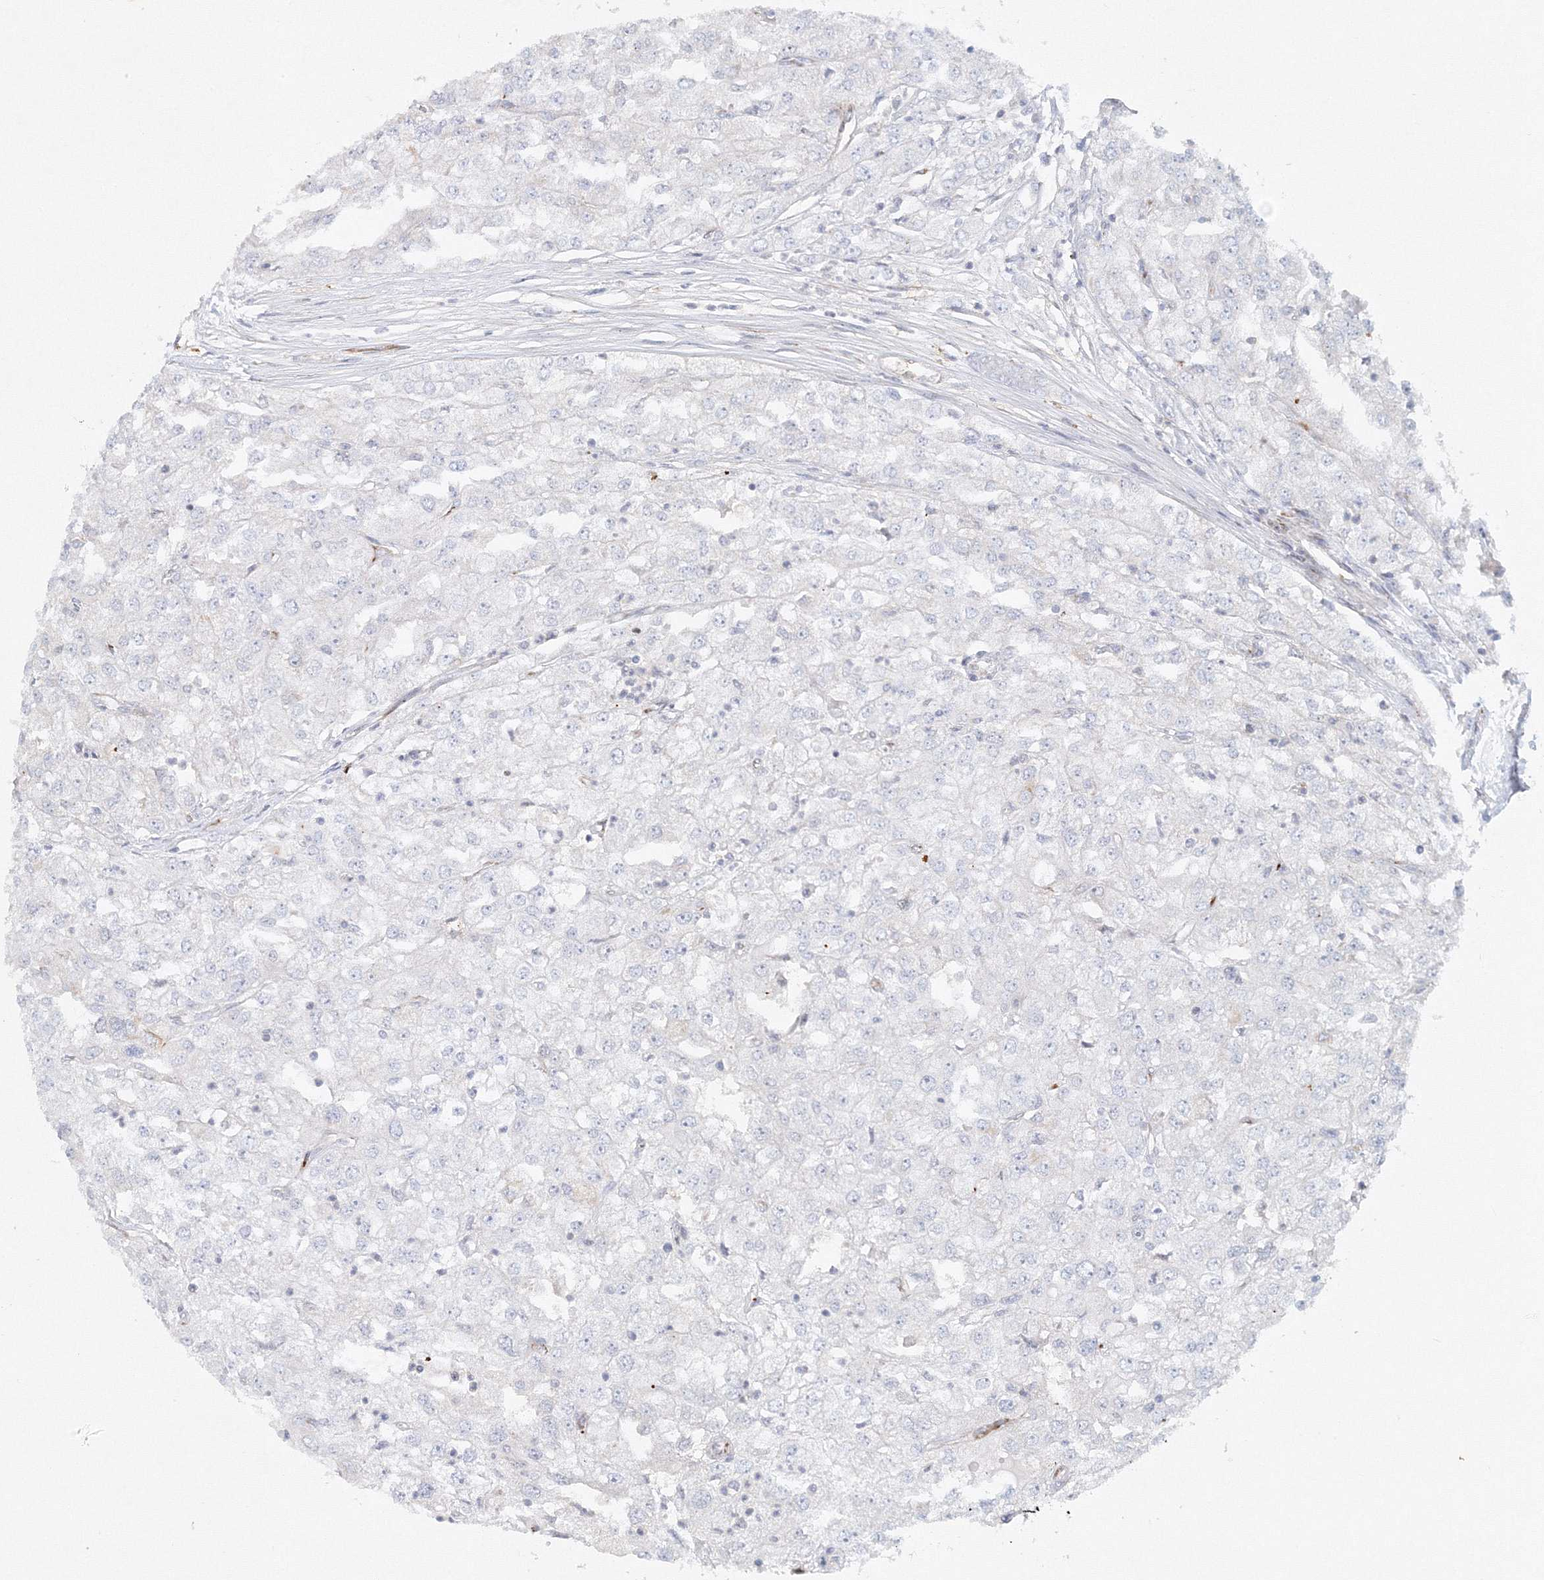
{"staining": {"intensity": "negative", "quantity": "none", "location": "none"}, "tissue": "renal cancer", "cell_type": "Tumor cells", "image_type": "cancer", "snomed": [{"axis": "morphology", "description": "Adenocarcinoma, NOS"}, {"axis": "topography", "description": "Kidney"}], "caption": "Immunohistochemistry histopathology image of renal adenocarcinoma stained for a protein (brown), which exhibits no staining in tumor cells. Nuclei are stained in blue.", "gene": "DNAH1", "patient": {"sex": "female", "age": 54}}